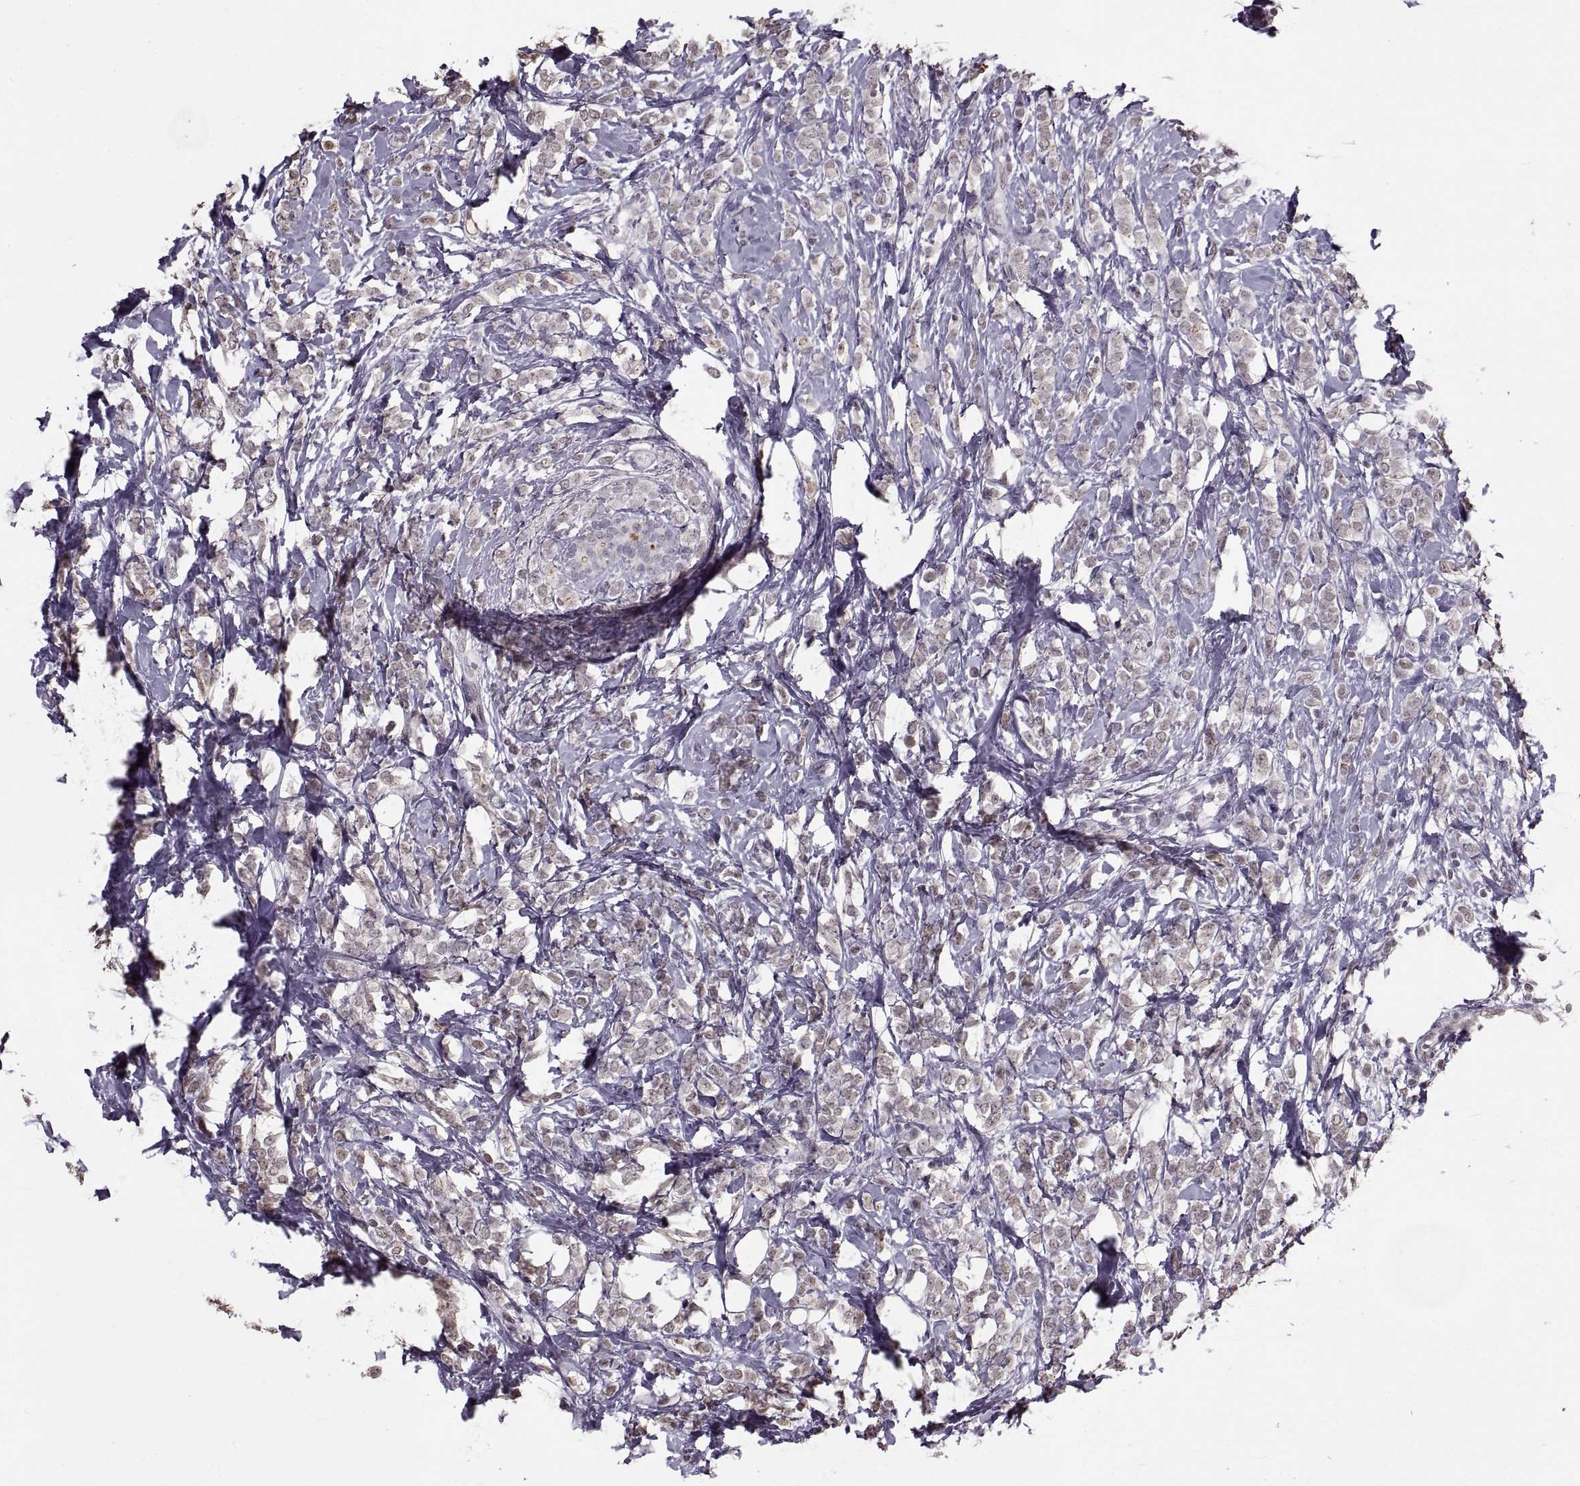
{"staining": {"intensity": "negative", "quantity": "none", "location": "none"}, "tissue": "breast cancer", "cell_type": "Tumor cells", "image_type": "cancer", "snomed": [{"axis": "morphology", "description": "Lobular carcinoma"}, {"axis": "topography", "description": "Breast"}], "caption": "Breast cancer stained for a protein using immunohistochemistry reveals no positivity tumor cells.", "gene": "PALS1", "patient": {"sex": "female", "age": 49}}